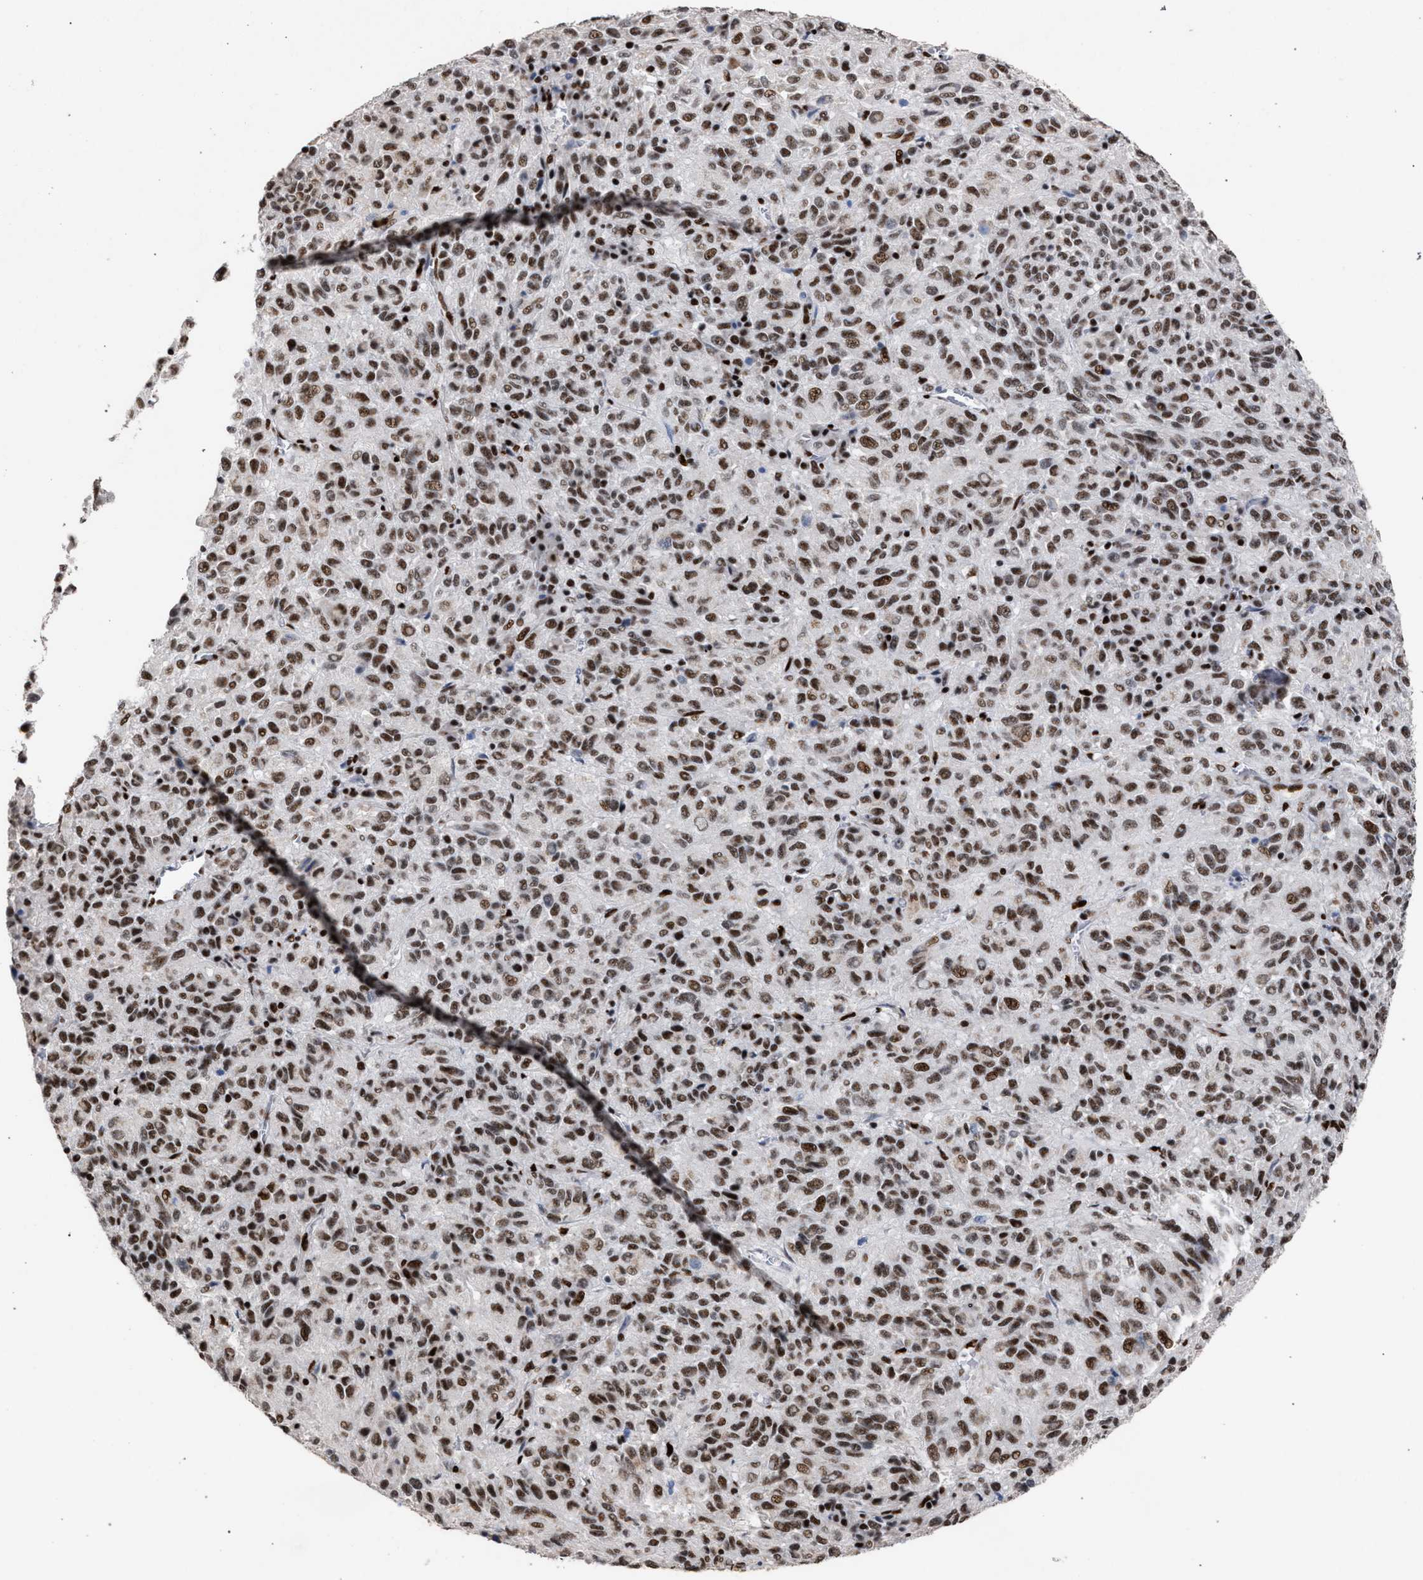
{"staining": {"intensity": "moderate", "quantity": ">75%", "location": "nuclear"}, "tissue": "melanoma", "cell_type": "Tumor cells", "image_type": "cancer", "snomed": [{"axis": "morphology", "description": "Malignant melanoma, Metastatic site"}, {"axis": "topography", "description": "Lung"}], "caption": "A histopathology image of malignant melanoma (metastatic site) stained for a protein displays moderate nuclear brown staining in tumor cells.", "gene": "TP53BP1", "patient": {"sex": "male", "age": 64}}